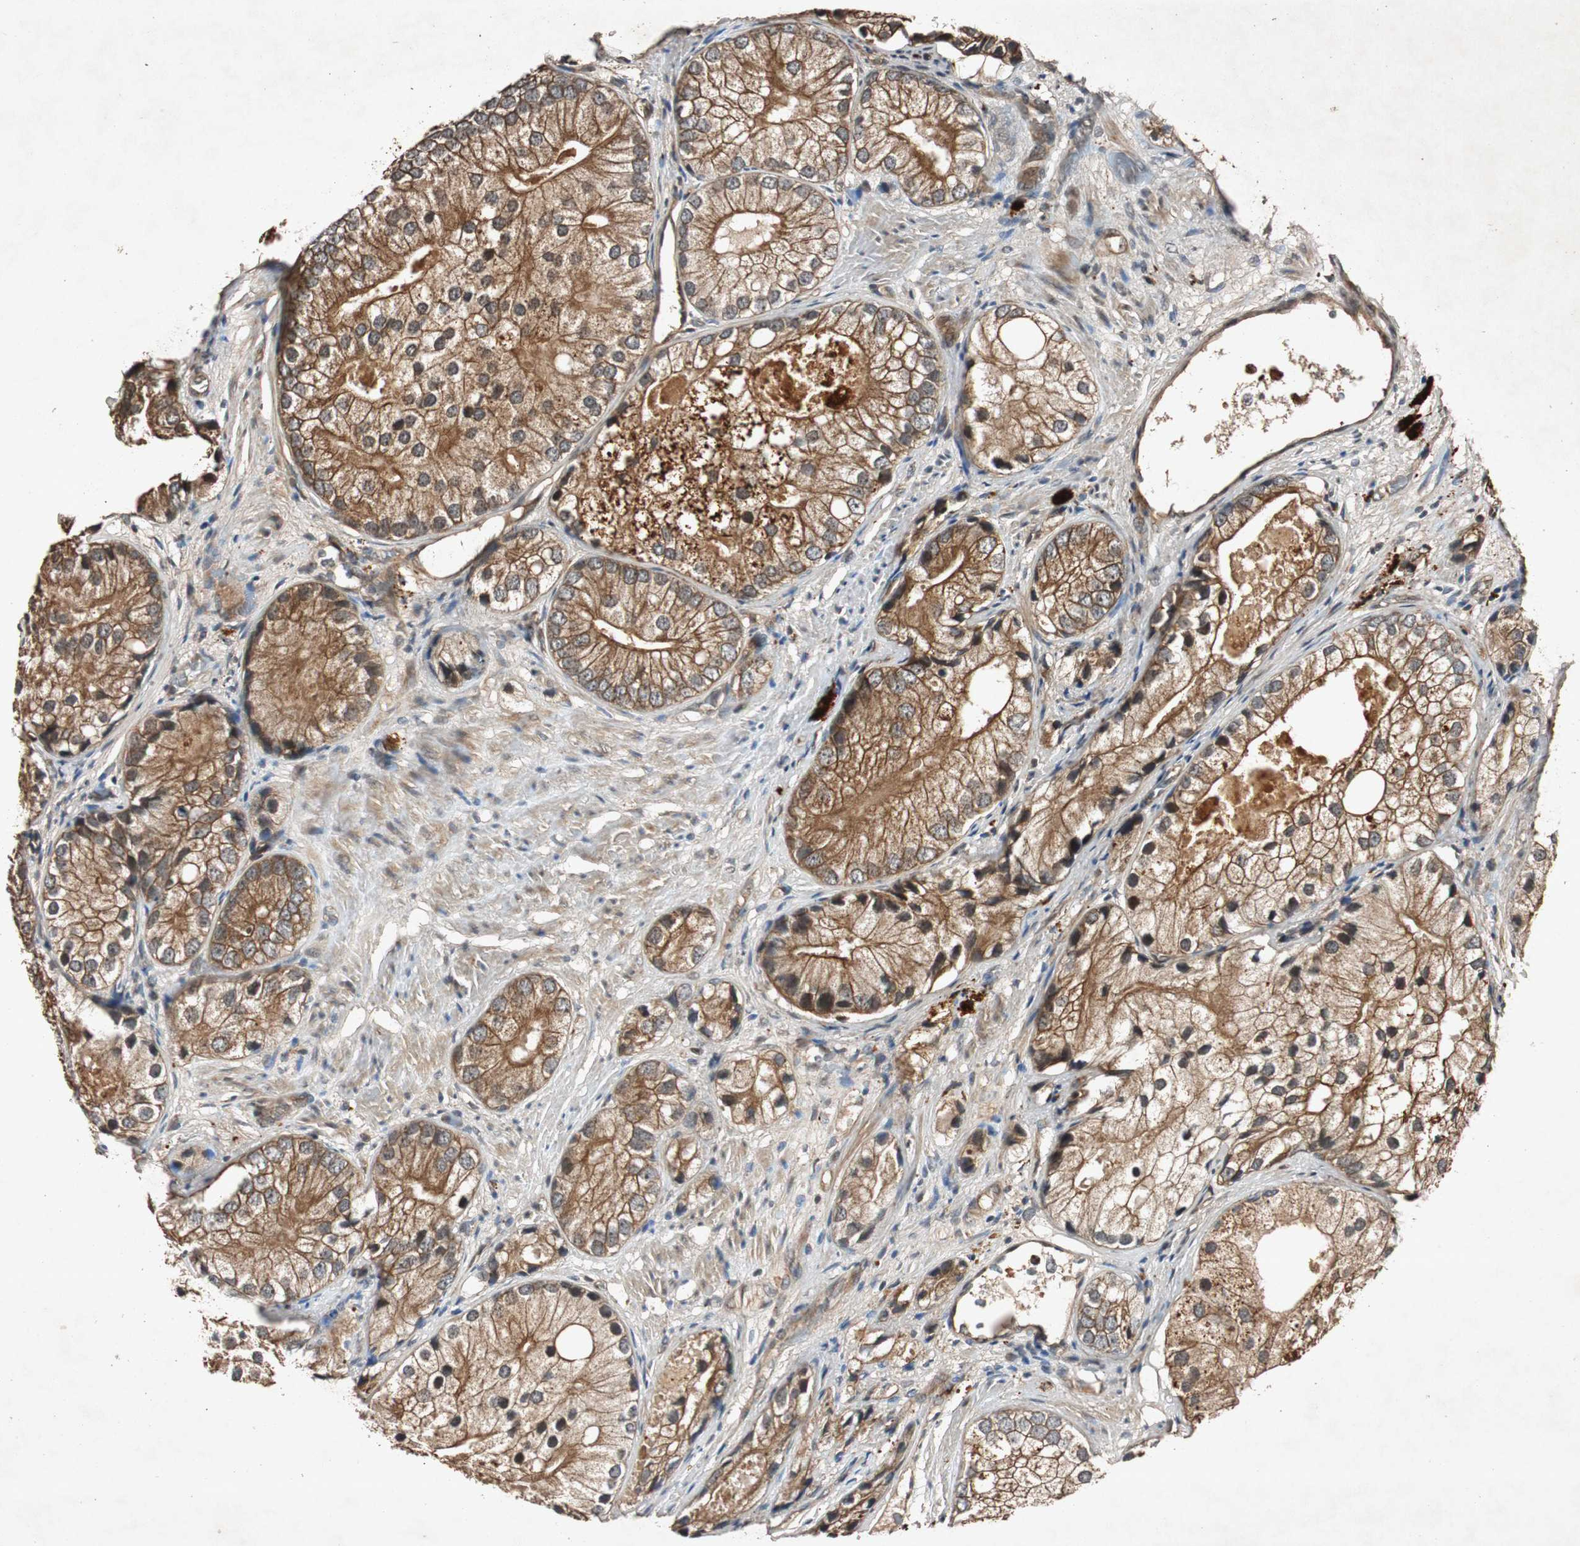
{"staining": {"intensity": "strong", "quantity": ">75%", "location": "cytoplasmic/membranous"}, "tissue": "prostate cancer", "cell_type": "Tumor cells", "image_type": "cancer", "snomed": [{"axis": "morphology", "description": "Adenocarcinoma, Low grade"}, {"axis": "topography", "description": "Prostate"}], "caption": "Brown immunohistochemical staining in prostate cancer (low-grade adenocarcinoma) reveals strong cytoplasmic/membranous positivity in about >75% of tumor cells.", "gene": "SLIT2", "patient": {"sex": "male", "age": 69}}